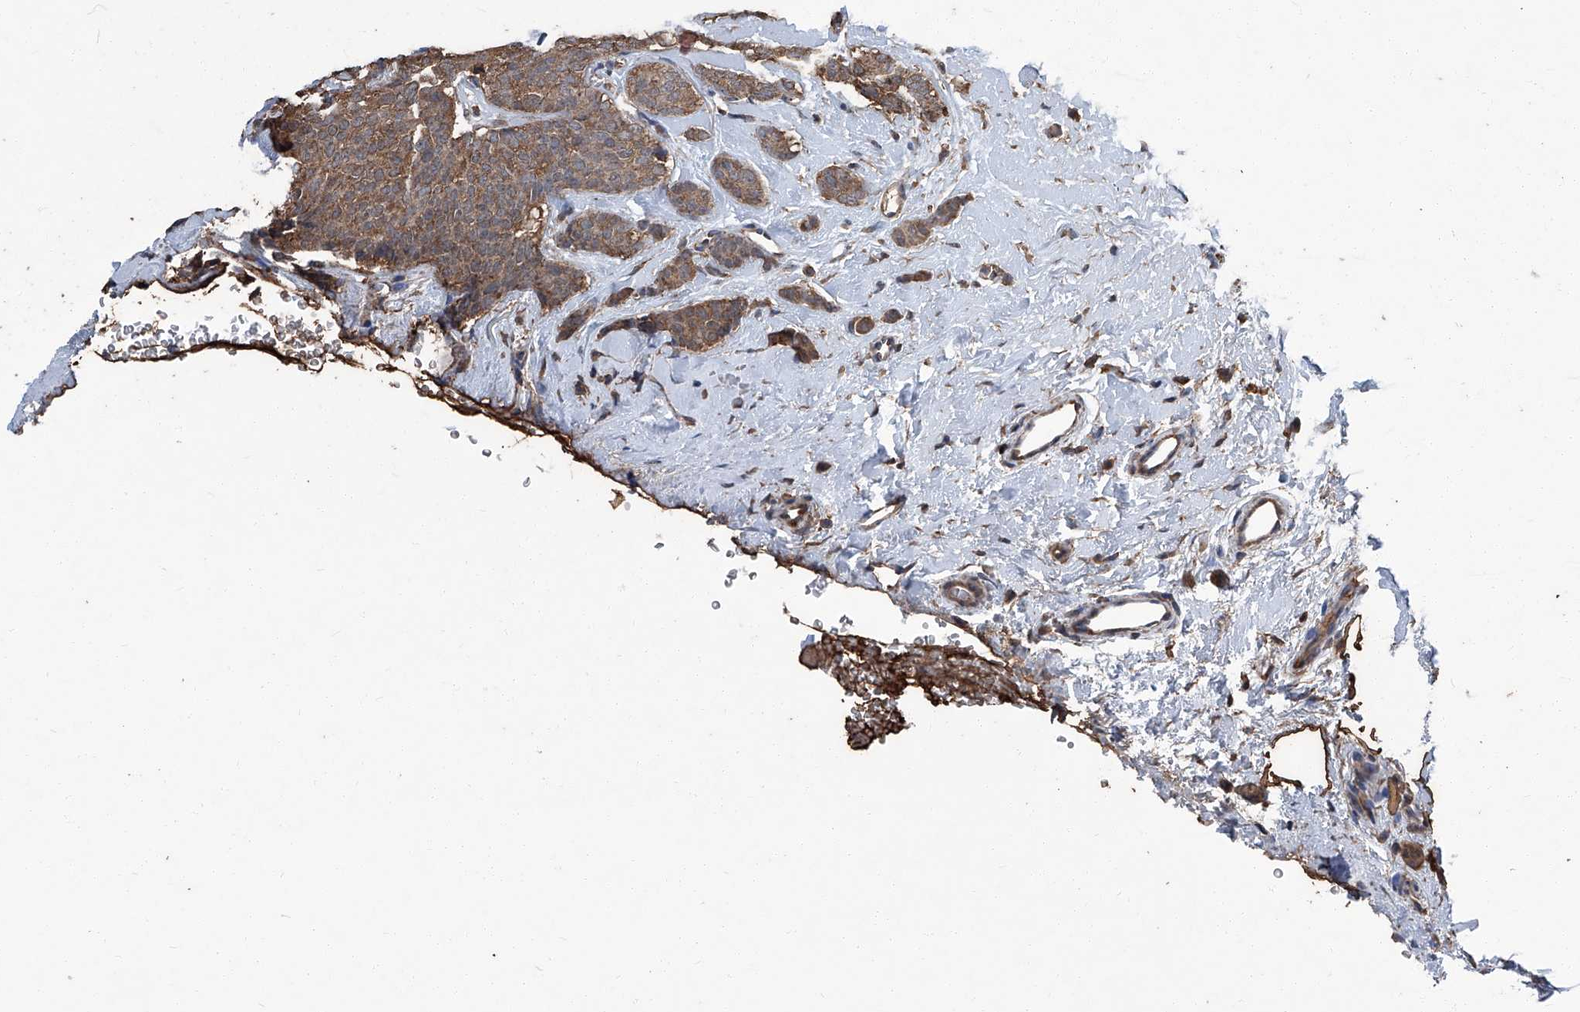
{"staining": {"intensity": "moderate", "quantity": ">75%", "location": "cytoplasmic/membranous"}, "tissue": "breast cancer", "cell_type": "Tumor cells", "image_type": "cancer", "snomed": [{"axis": "morphology", "description": "Lobular carcinoma"}, {"axis": "topography", "description": "Skin"}, {"axis": "topography", "description": "Breast"}], "caption": "Brown immunohistochemical staining in human breast lobular carcinoma shows moderate cytoplasmic/membranous positivity in about >75% of tumor cells. (DAB (3,3'-diaminobenzidine) IHC, brown staining for protein, blue staining for nuclei).", "gene": "STARD7", "patient": {"sex": "female", "age": 46}}